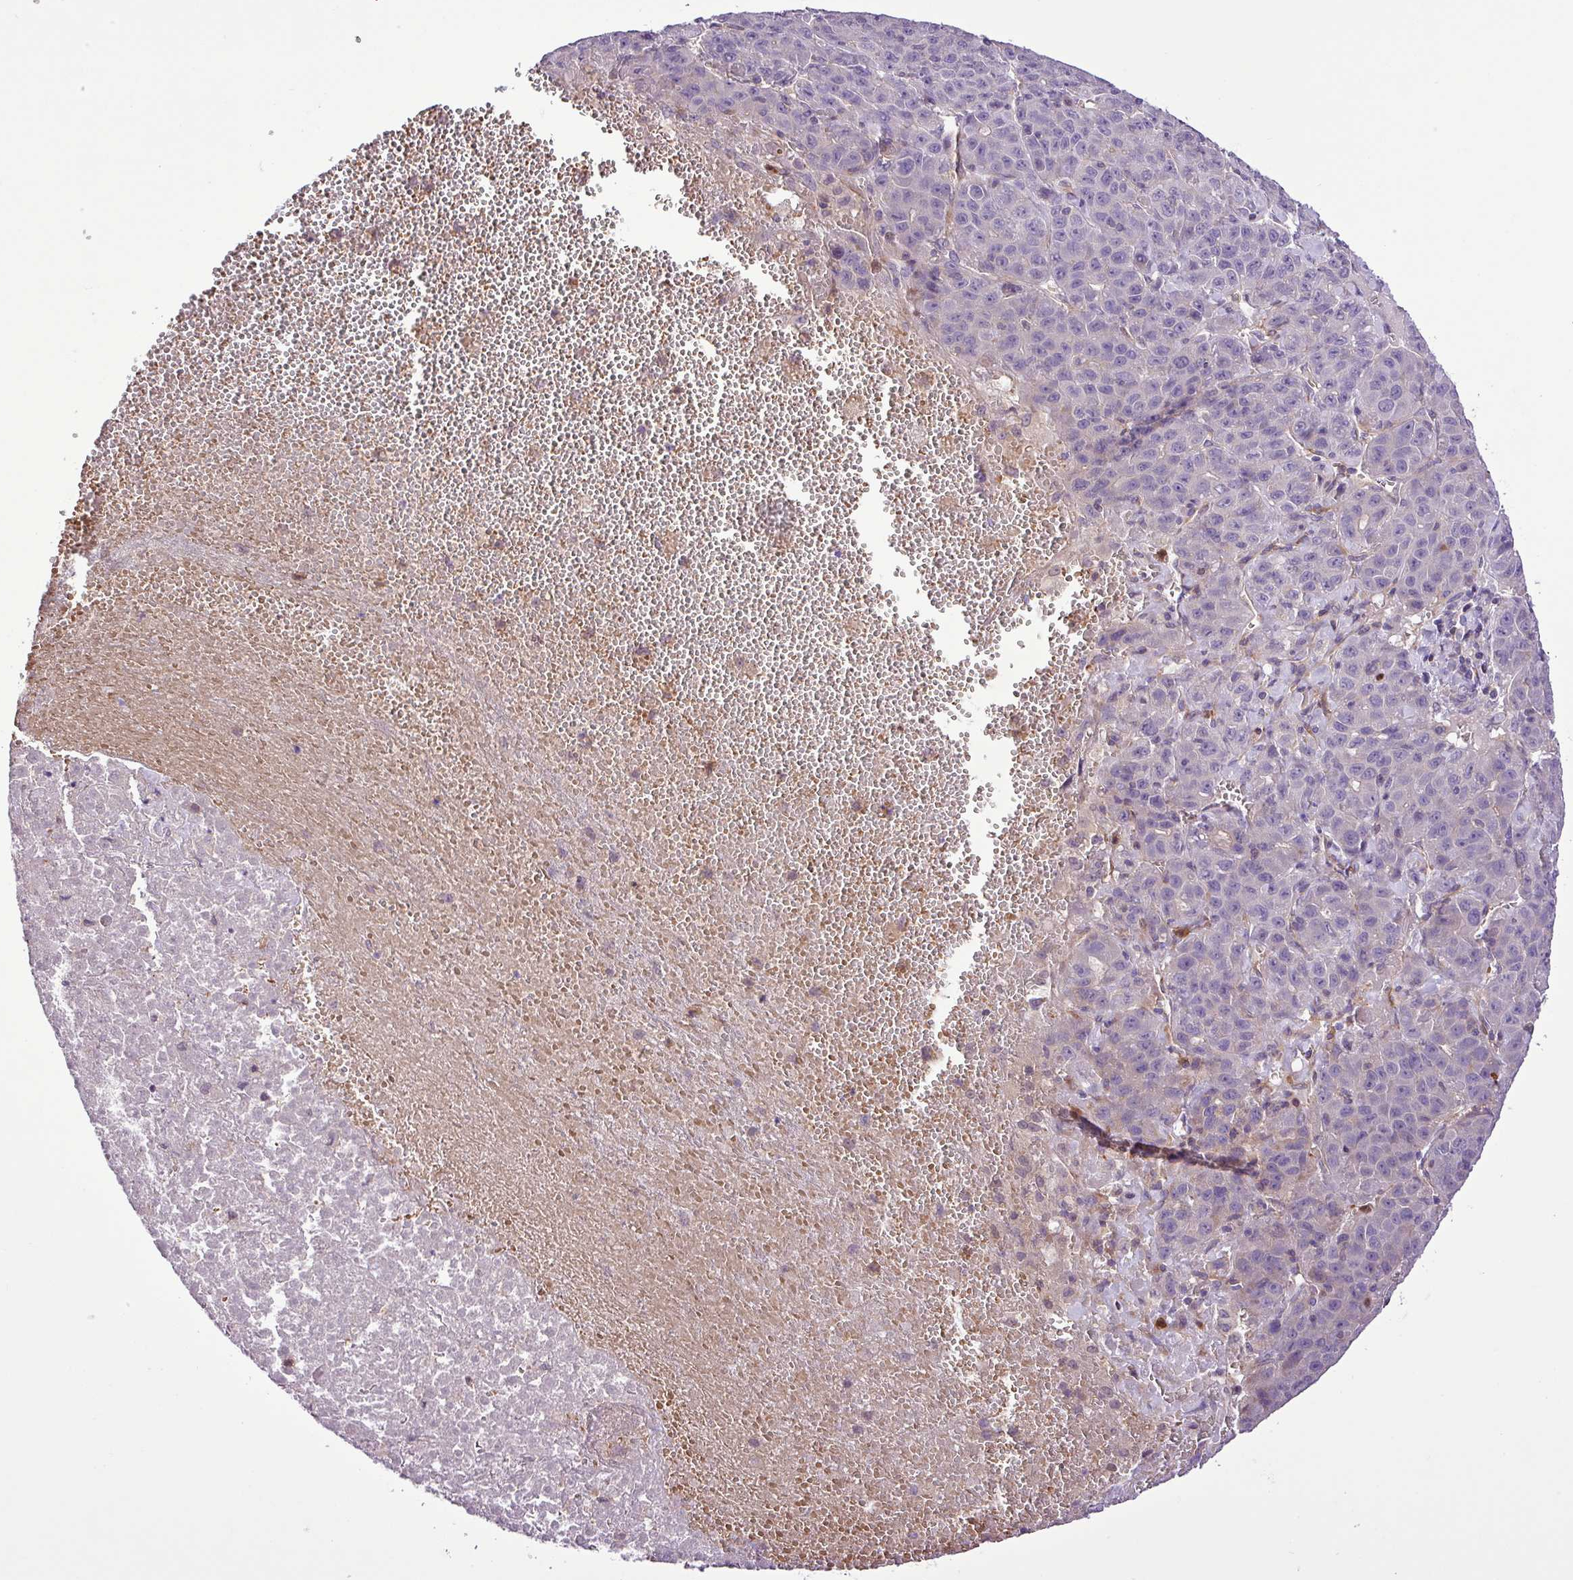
{"staining": {"intensity": "negative", "quantity": "none", "location": "none"}, "tissue": "liver cancer", "cell_type": "Tumor cells", "image_type": "cancer", "snomed": [{"axis": "morphology", "description": "Carcinoma, Hepatocellular, NOS"}, {"axis": "topography", "description": "Liver"}], "caption": "Image shows no significant protein staining in tumor cells of hepatocellular carcinoma (liver).", "gene": "NBEAL2", "patient": {"sex": "female", "age": 53}}